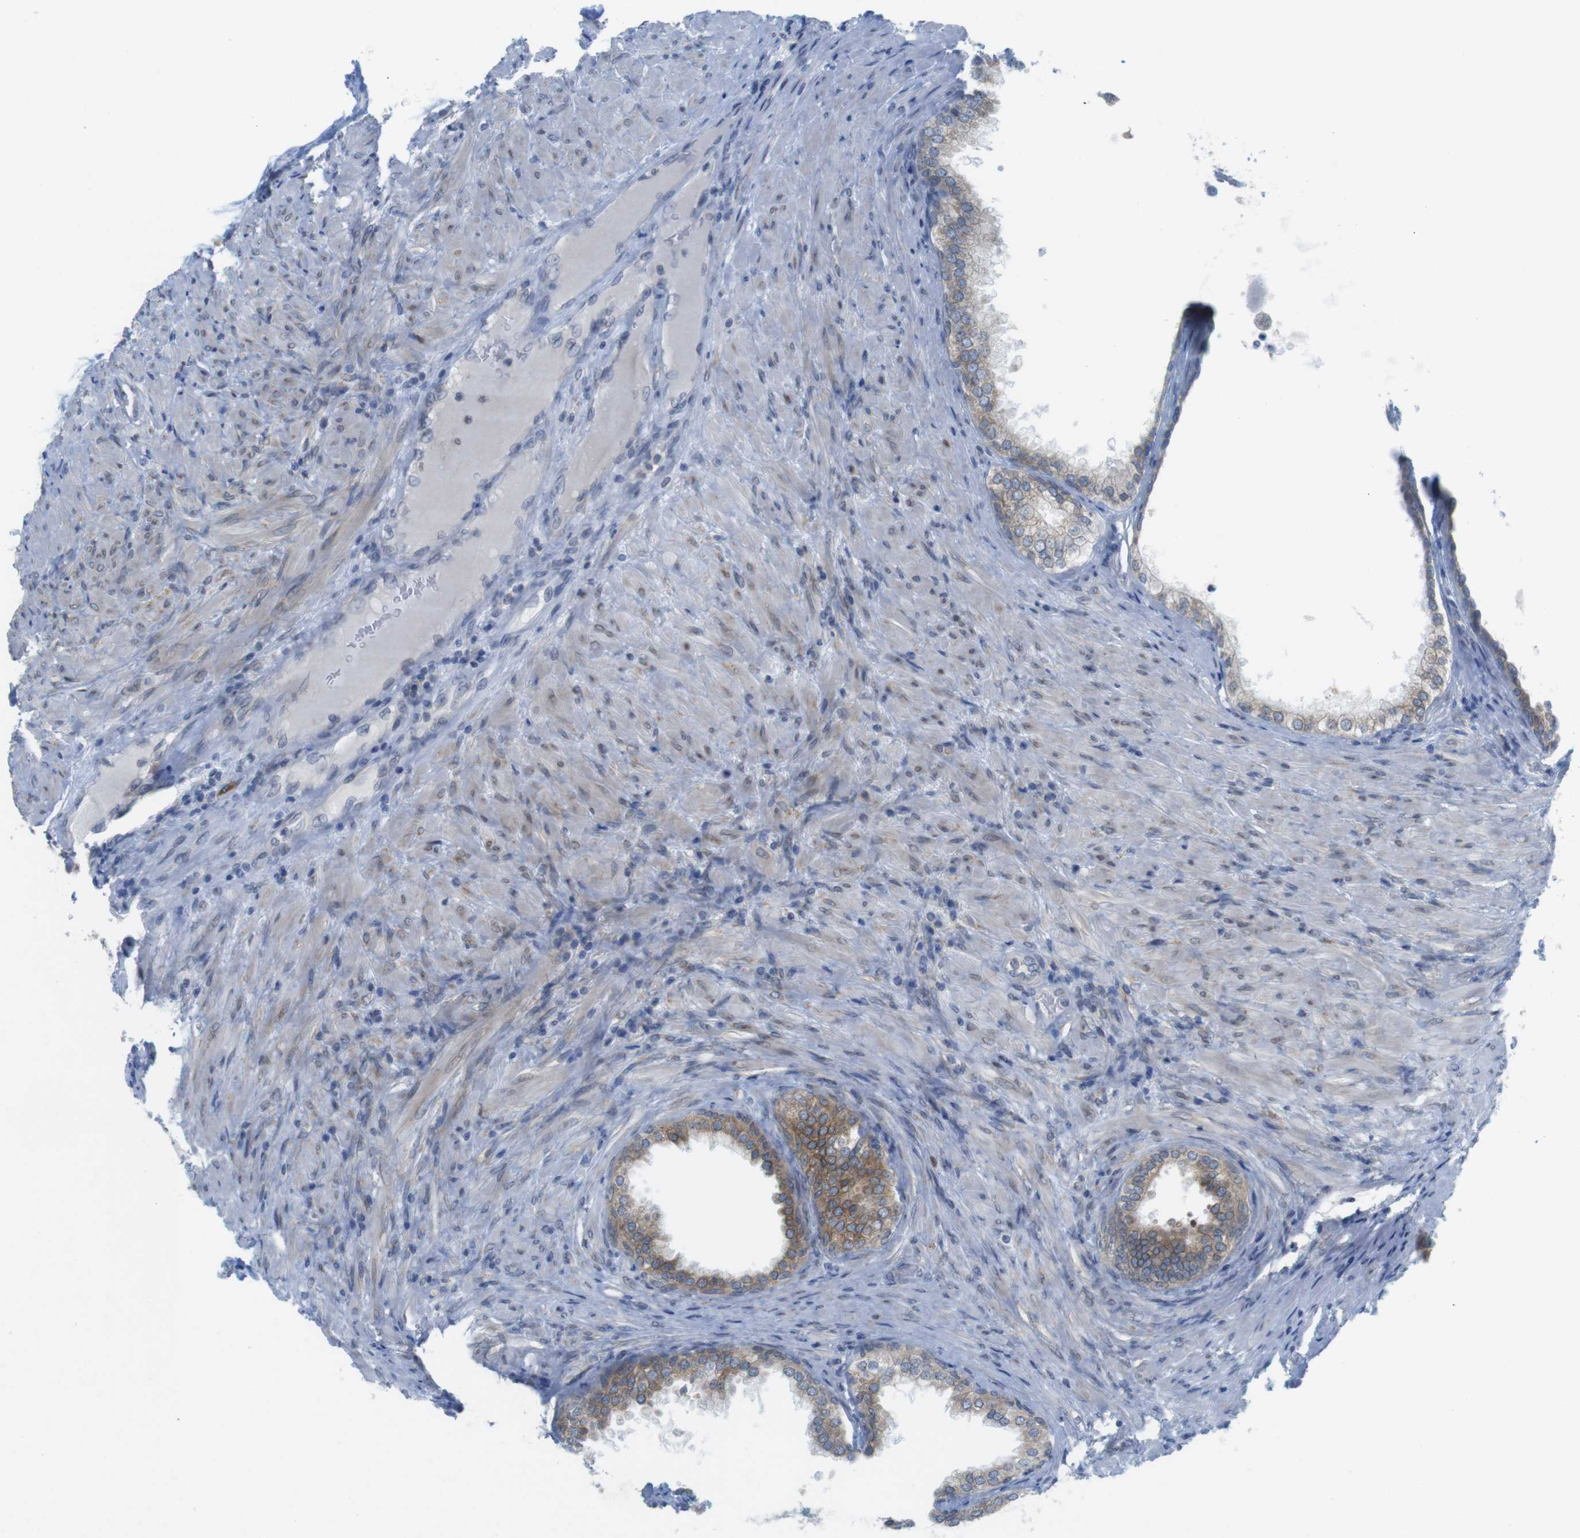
{"staining": {"intensity": "moderate", "quantity": "25%-75%", "location": "cytoplasmic/membranous"}, "tissue": "prostate", "cell_type": "Glandular cells", "image_type": "normal", "snomed": [{"axis": "morphology", "description": "Normal tissue, NOS"}, {"axis": "topography", "description": "Prostate"}], "caption": "The micrograph displays immunohistochemical staining of benign prostate. There is moderate cytoplasmic/membranous expression is seen in approximately 25%-75% of glandular cells.", "gene": "ERGIC3", "patient": {"sex": "male", "age": 76}}